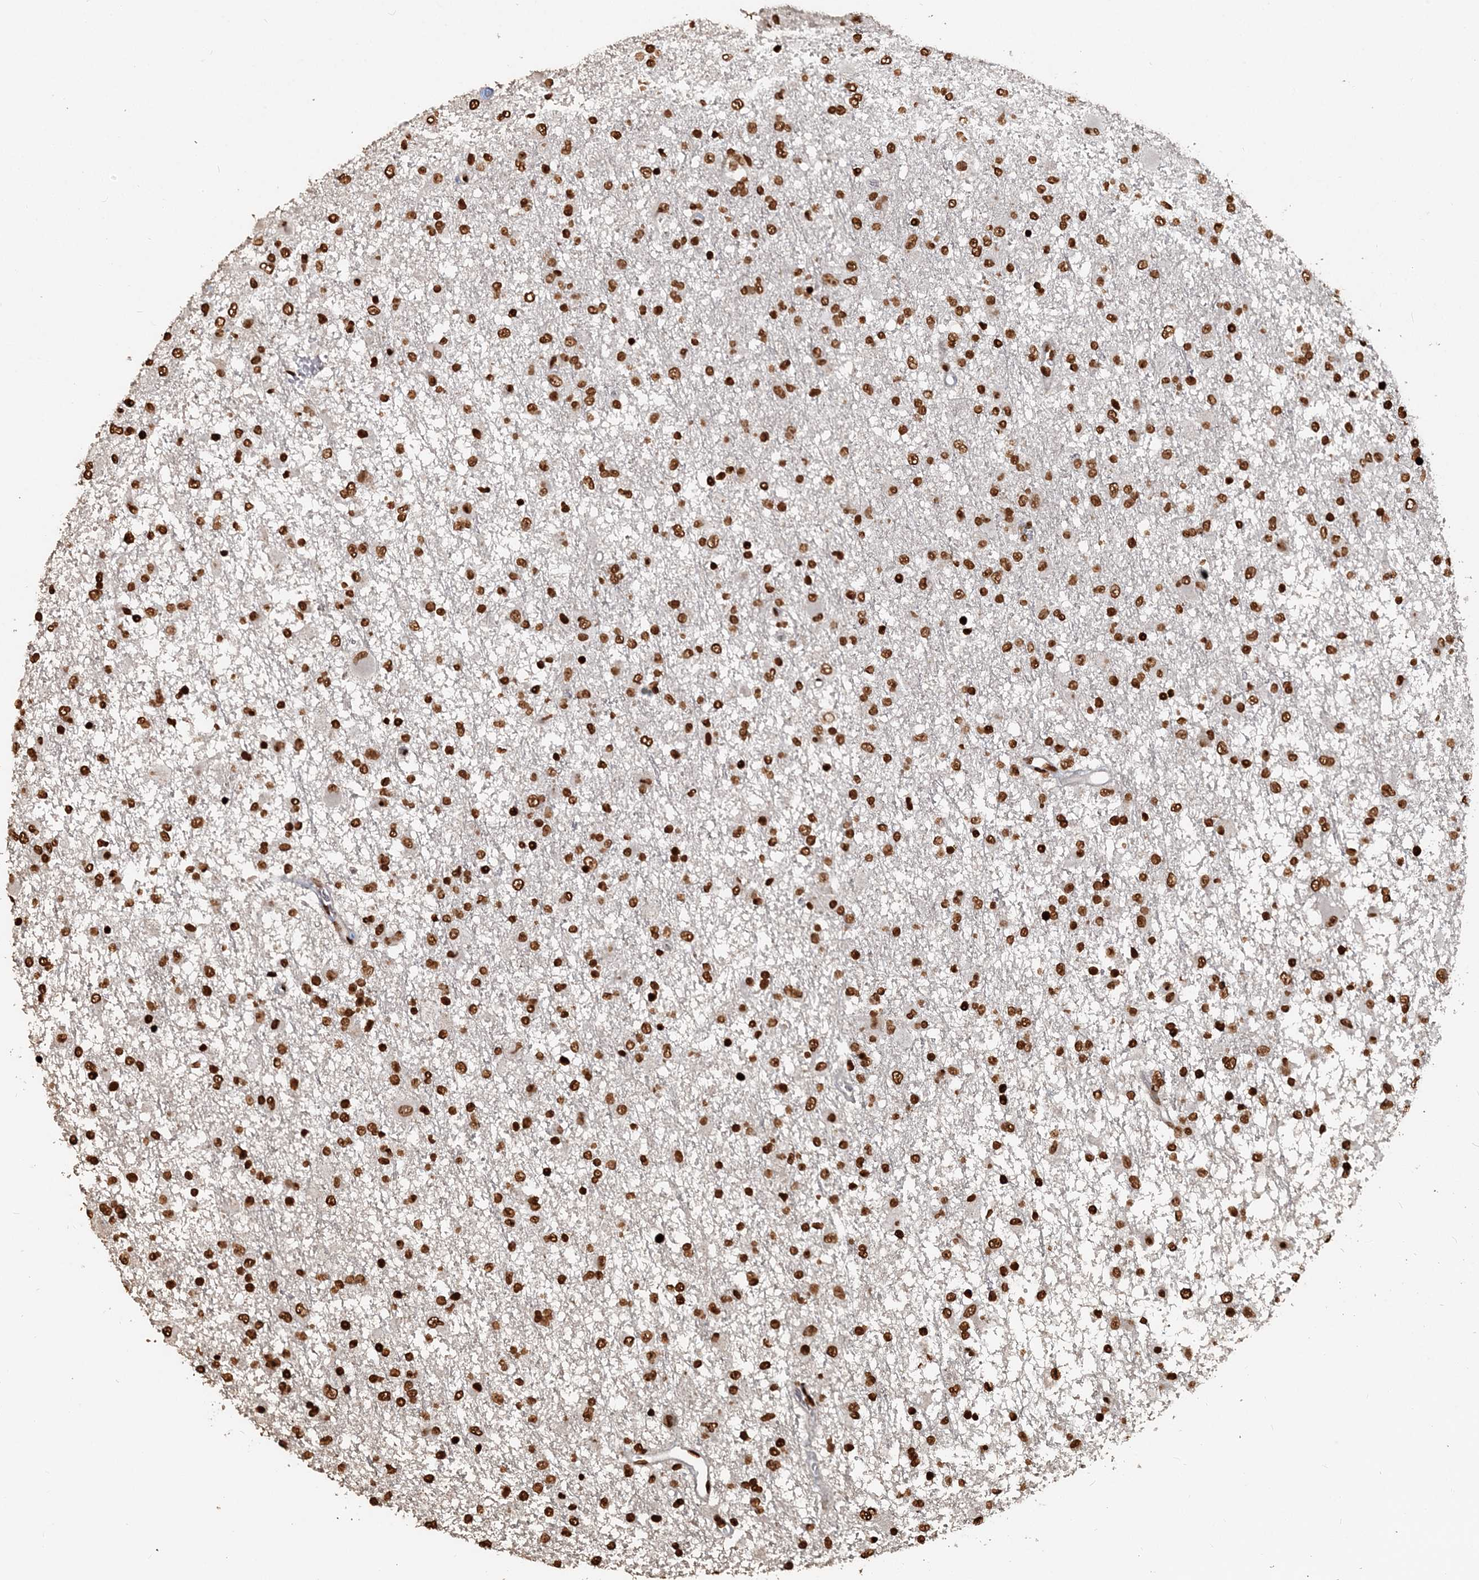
{"staining": {"intensity": "strong", "quantity": ">75%", "location": "nuclear"}, "tissue": "glioma", "cell_type": "Tumor cells", "image_type": "cancer", "snomed": [{"axis": "morphology", "description": "Glioma, malignant, Low grade"}, {"axis": "topography", "description": "Brain"}], "caption": "Approximately >75% of tumor cells in human low-grade glioma (malignant) display strong nuclear protein positivity as visualized by brown immunohistochemical staining.", "gene": "H3-3B", "patient": {"sex": "male", "age": 65}}